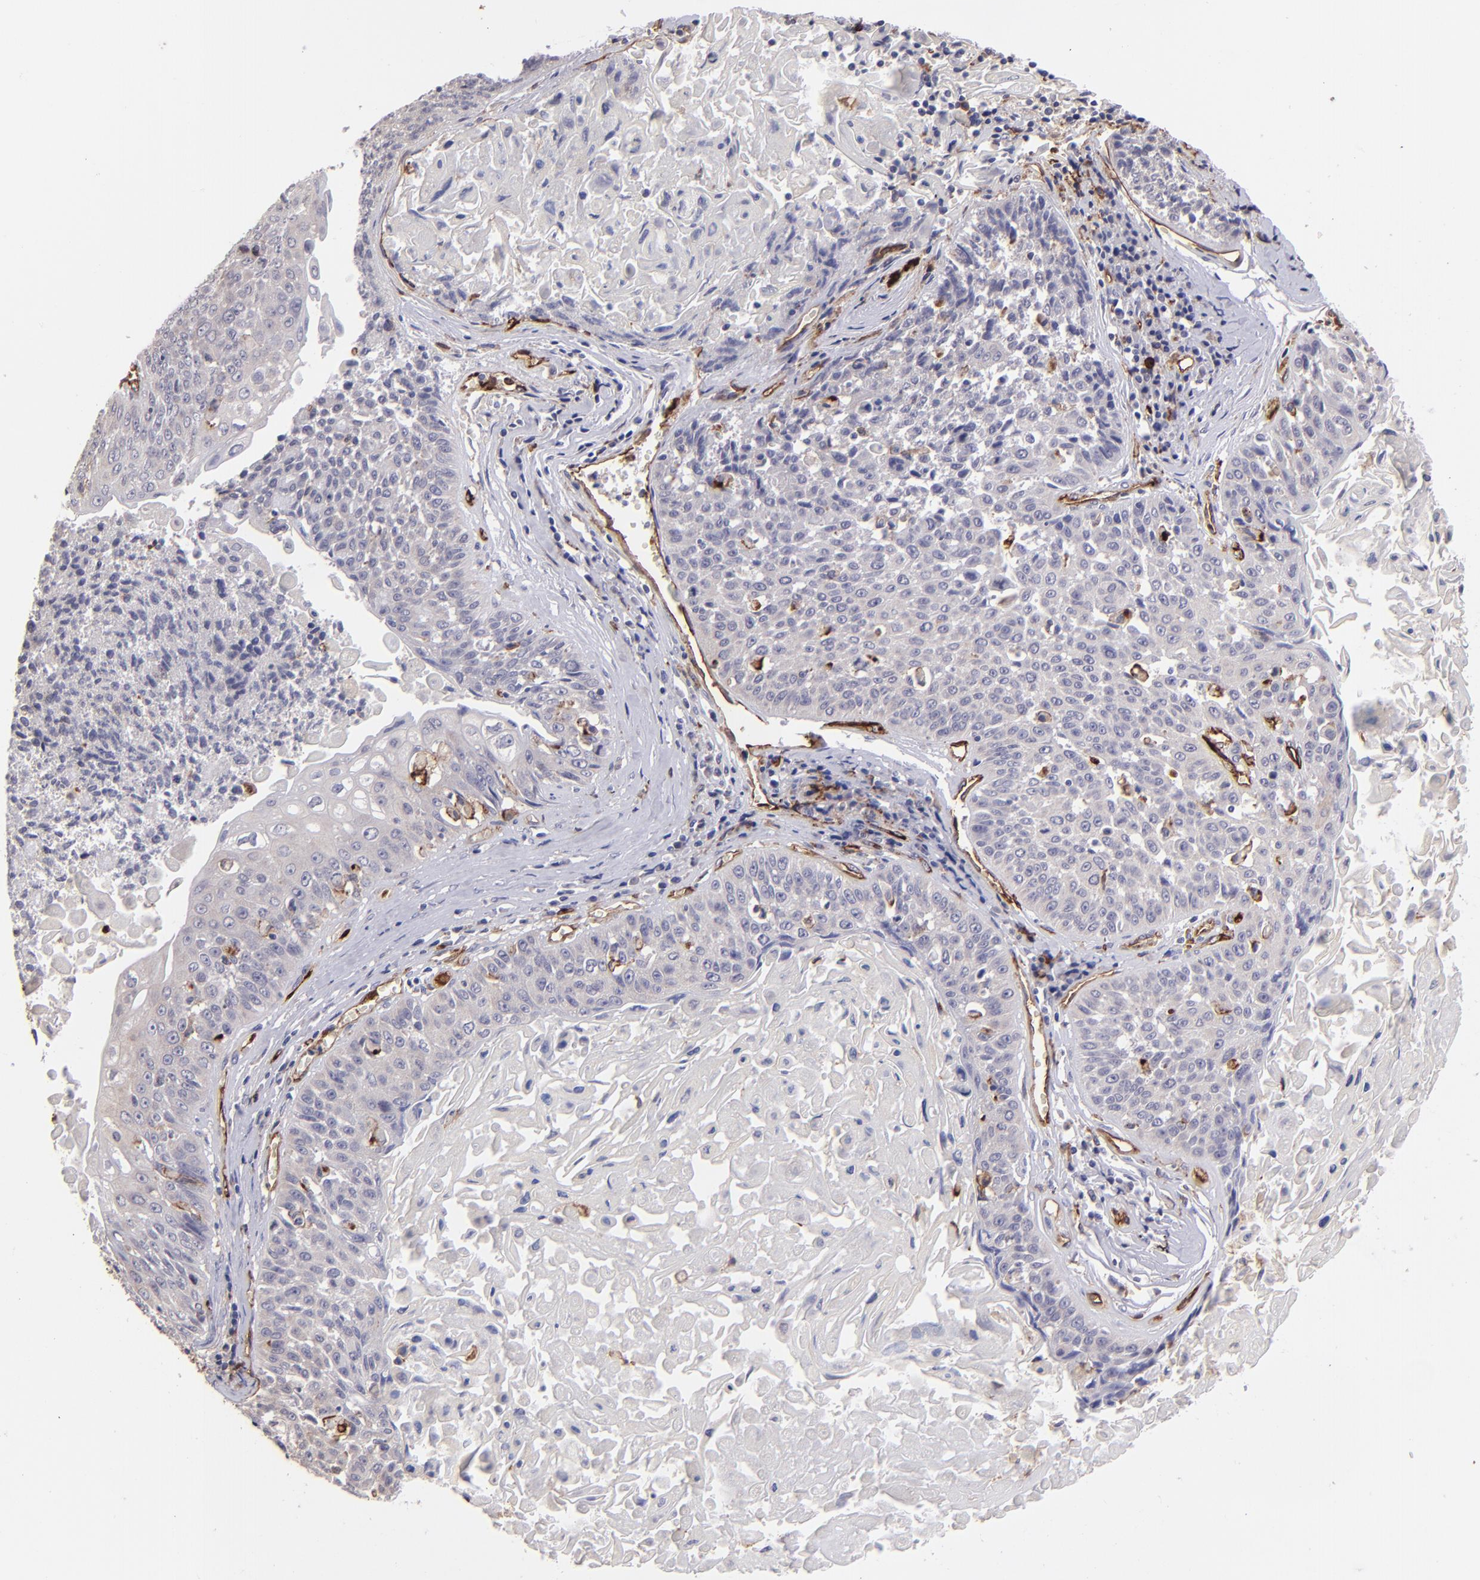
{"staining": {"intensity": "negative", "quantity": "none", "location": "none"}, "tissue": "lung cancer", "cell_type": "Tumor cells", "image_type": "cancer", "snomed": [{"axis": "morphology", "description": "Adenocarcinoma, NOS"}, {"axis": "topography", "description": "Lung"}], "caption": "Lung cancer was stained to show a protein in brown. There is no significant staining in tumor cells. (Stains: DAB (3,3'-diaminobenzidine) immunohistochemistry with hematoxylin counter stain, Microscopy: brightfield microscopy at high magnification).", "gene": "DYSF", "patient": {"sex": "male", "age": 60}}